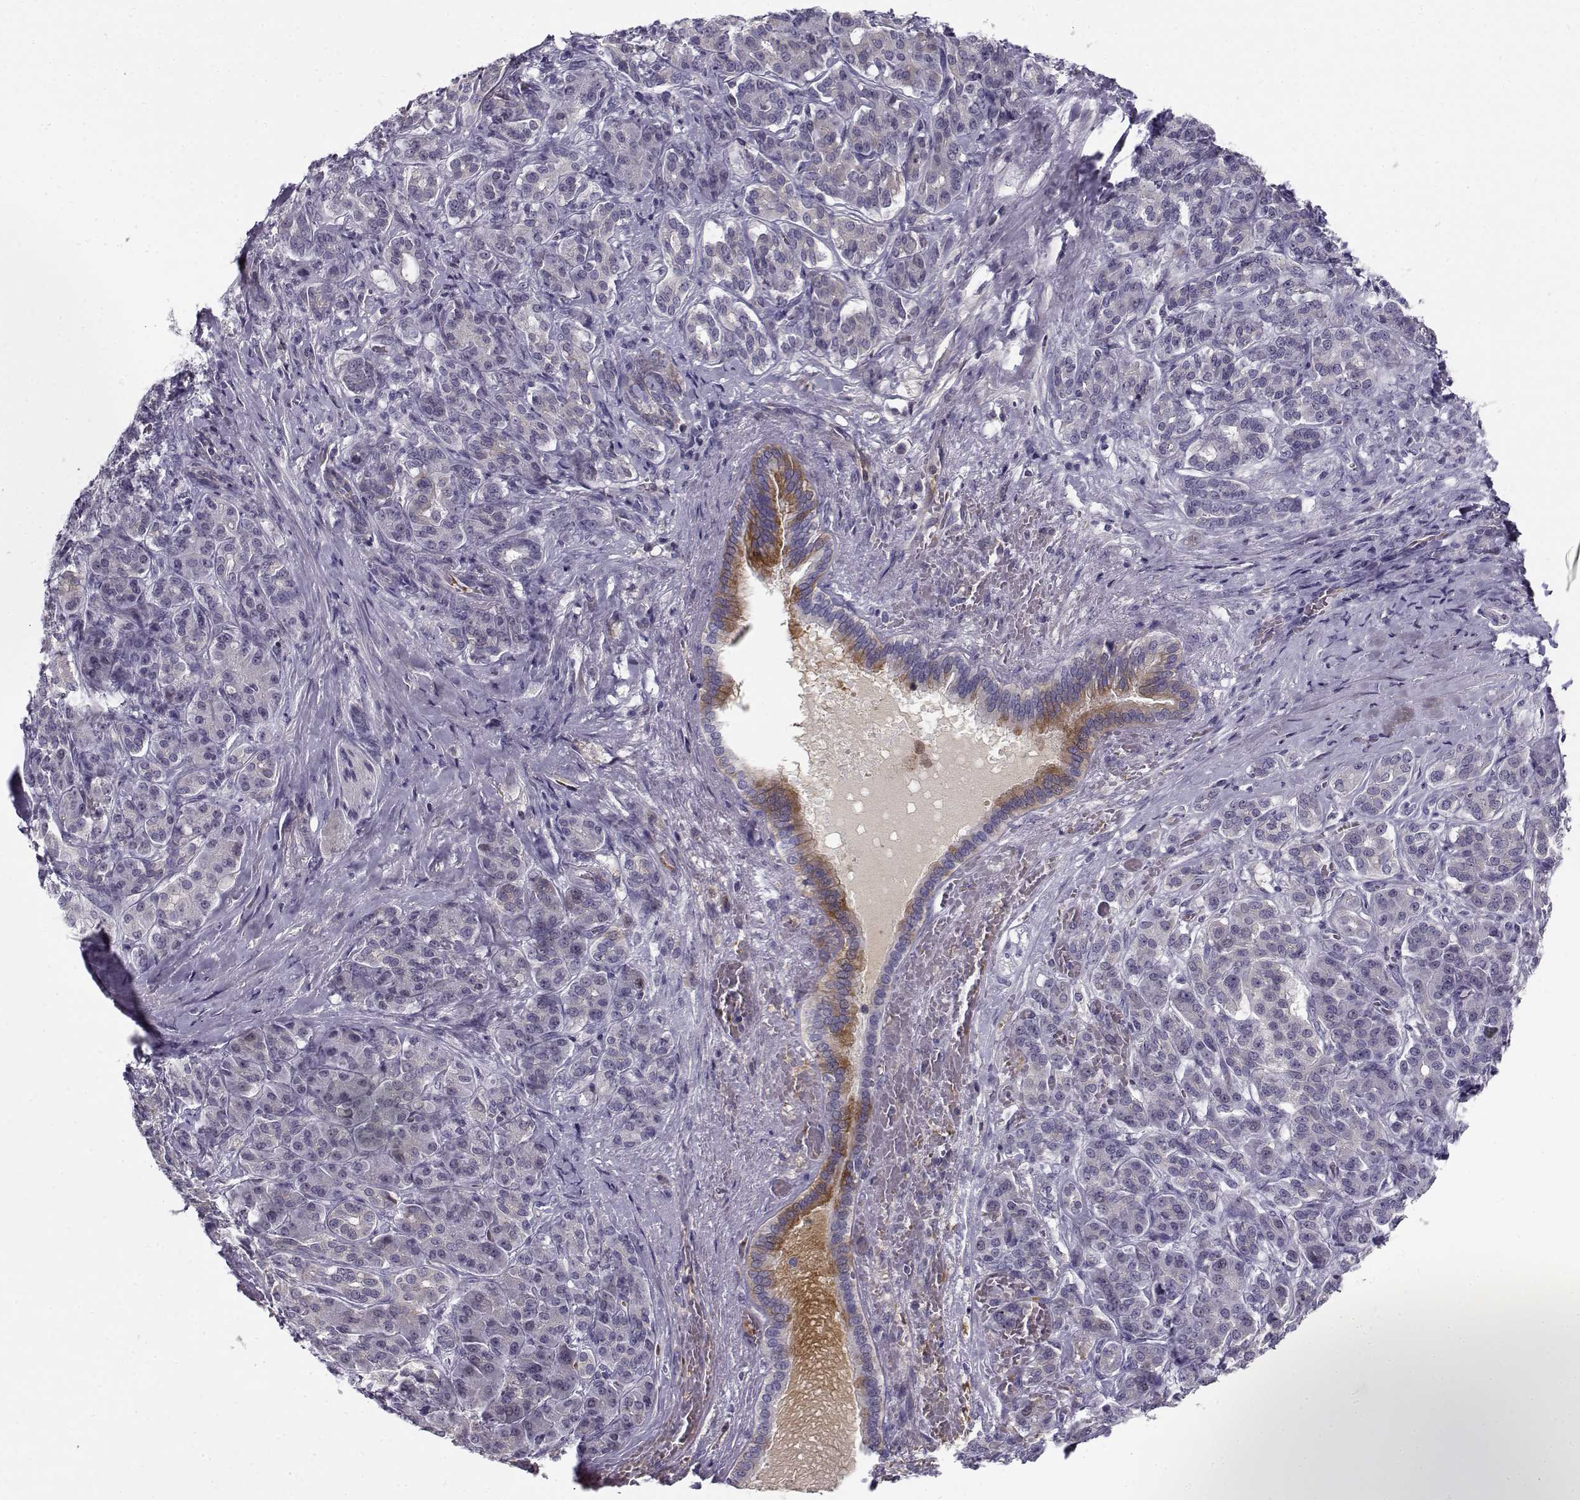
{"staining": {"intensity": "negative", "quantity": "none", "location": "none"}, "tissue": "pancreatic cancer", "cell_type": "Tumor cells", "image_type": "cancer", "snomed": [{"axis": "morphology", "description": "Normal tissue, NOS"}, {"axis": "morphology", "description": "Inflammation, NOS"}, {"axis": "morphology", "description": "Adenocarcinoma, NOS"}, {"axis": "topography", "description": "Pancreas"}], "caption": "Immunohistochemistry photomicrograph of human pancreatic adenocarcinoma stained for a protein (brown), which displays no staining in tumor cells.", "gene": "DDX25", "patient": {"sex": "male", "age": 57}}